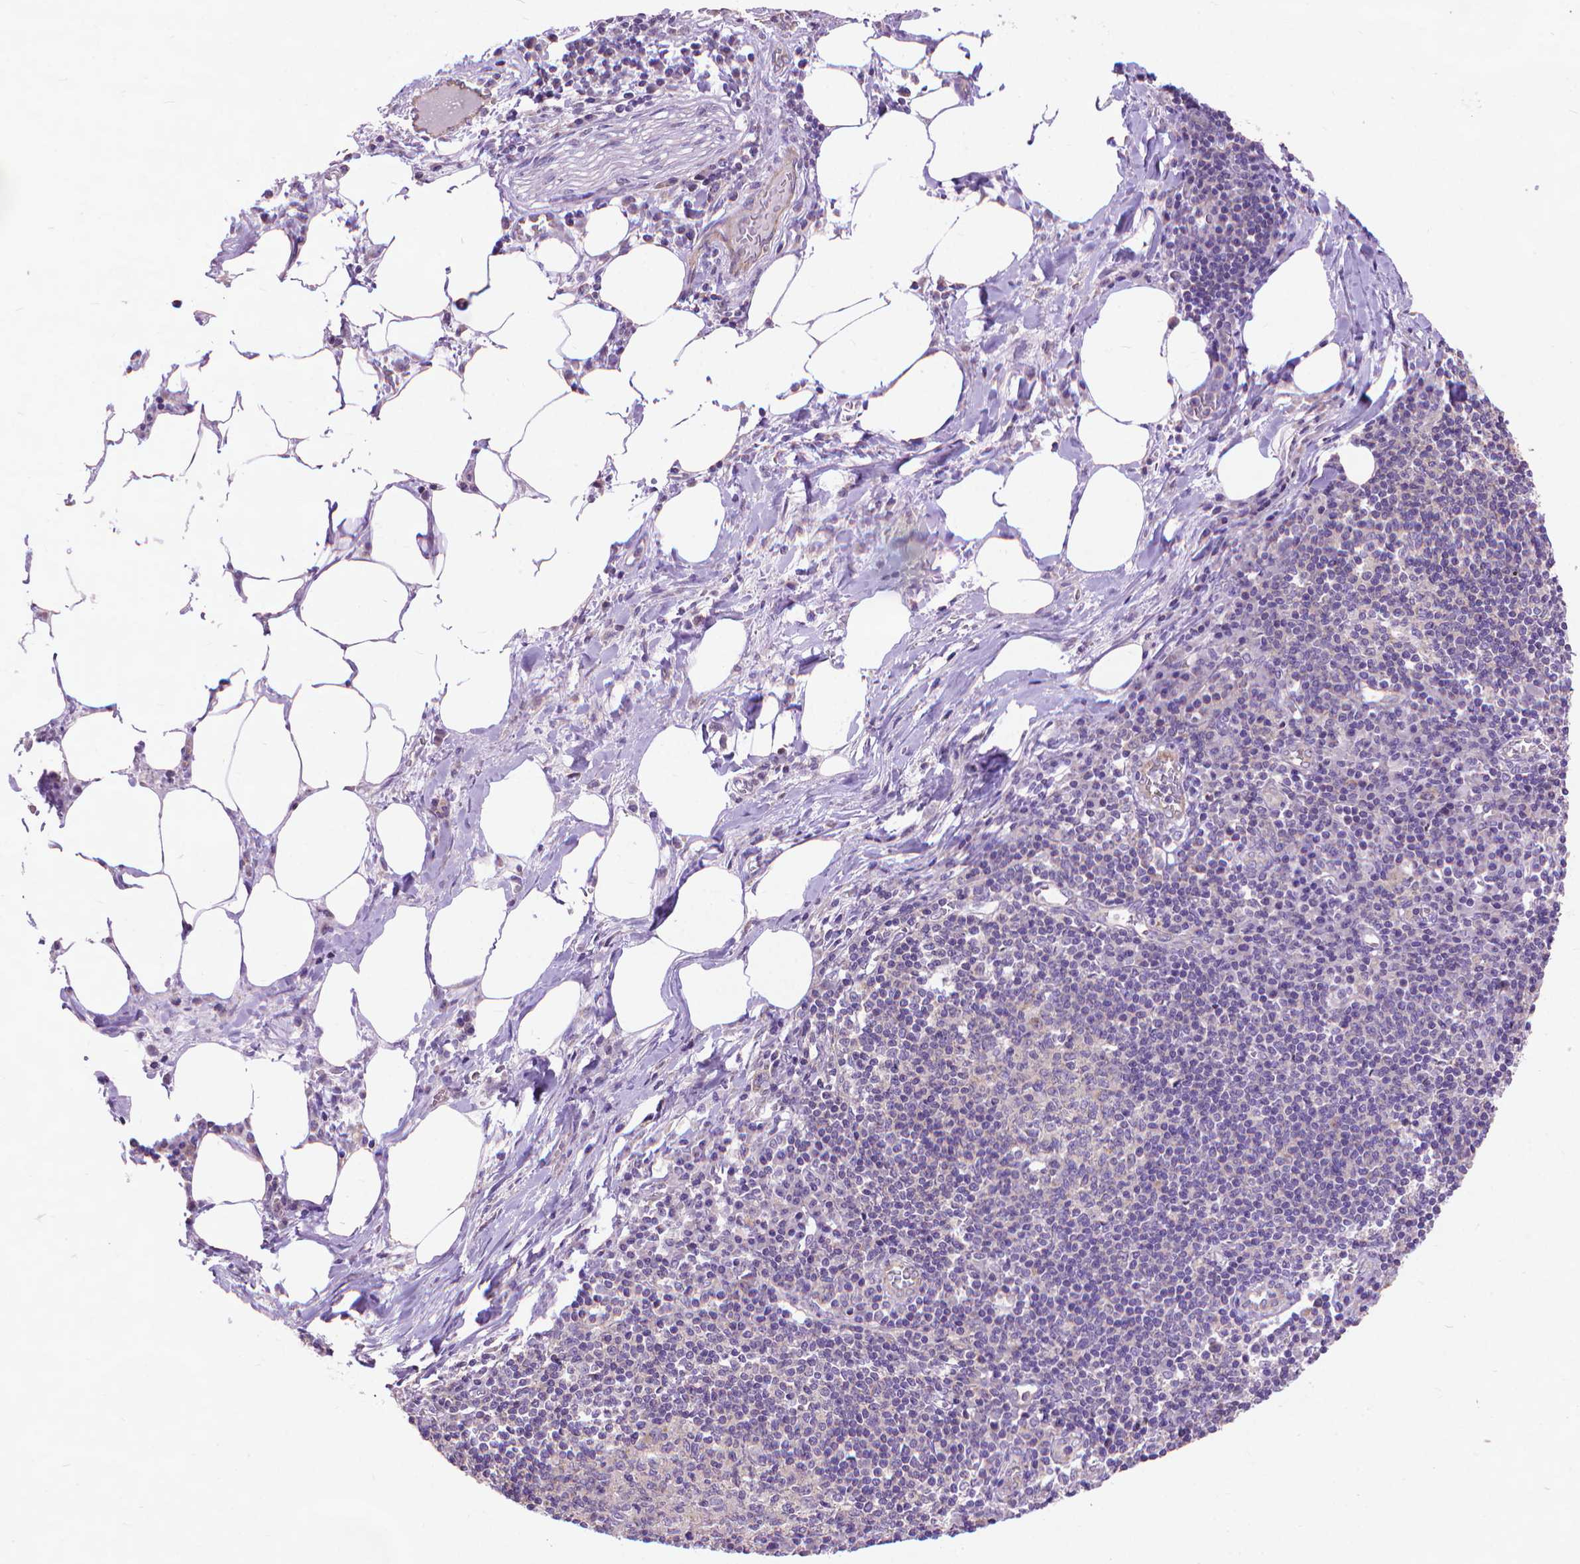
{"staining": {"intensity": "negative", "quantity": "none", "location": "none"}, "tissue": "lymph node", "cell_type": "Germinal center cells", "image_type": "normal", "snomed": [{"axis": "morphology", "description": "Normal tissue, NOS"}, {"axis": "topography", "description": "Lymph node"}], "caption": "Germinal center cells are negative for brown protein staining in unremarkable lymph node. (DAB (3,3'-diaminobenzidine) immunohistochemistry, high magnification).", "gene": "SYN1", "patient": {"sex": "male", "age": 67}}